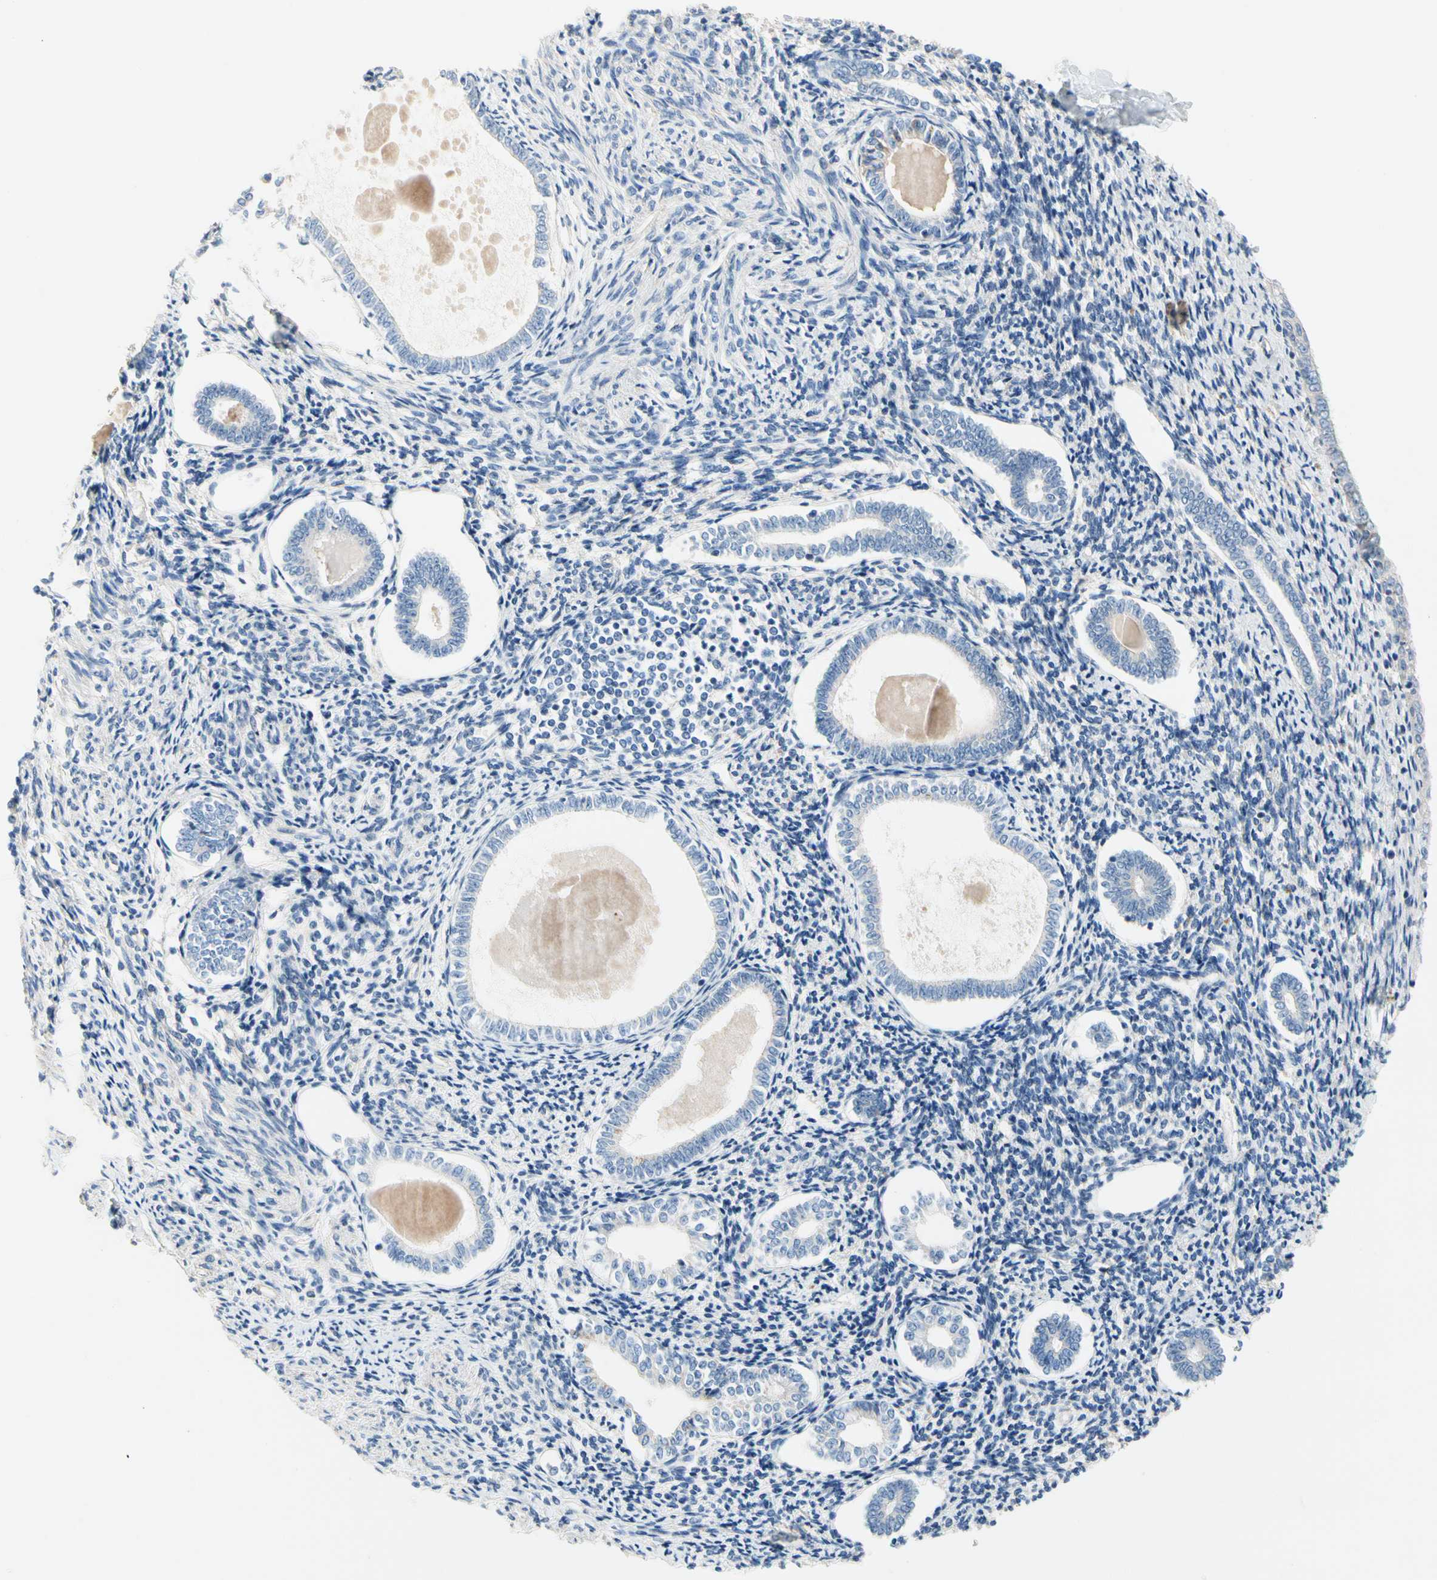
{"staining": {"intensity": "negative", "quantity": "none", "location": "none"}, "tissue": "endometrium", "cell_type": "Cells in endometrial stroma", "image_type": "normal", "snomed": [{"axis": "morphology", "description": "Normal tissue, NOS"}, {"axis": "topography", "description": "Endometrium"}], "caption": "IHC of normal human endometrium demonstrates no positivity in cells in endometrial stroma.", "gene": "CA14", "patient": {"sex": "female", "age": 71}}